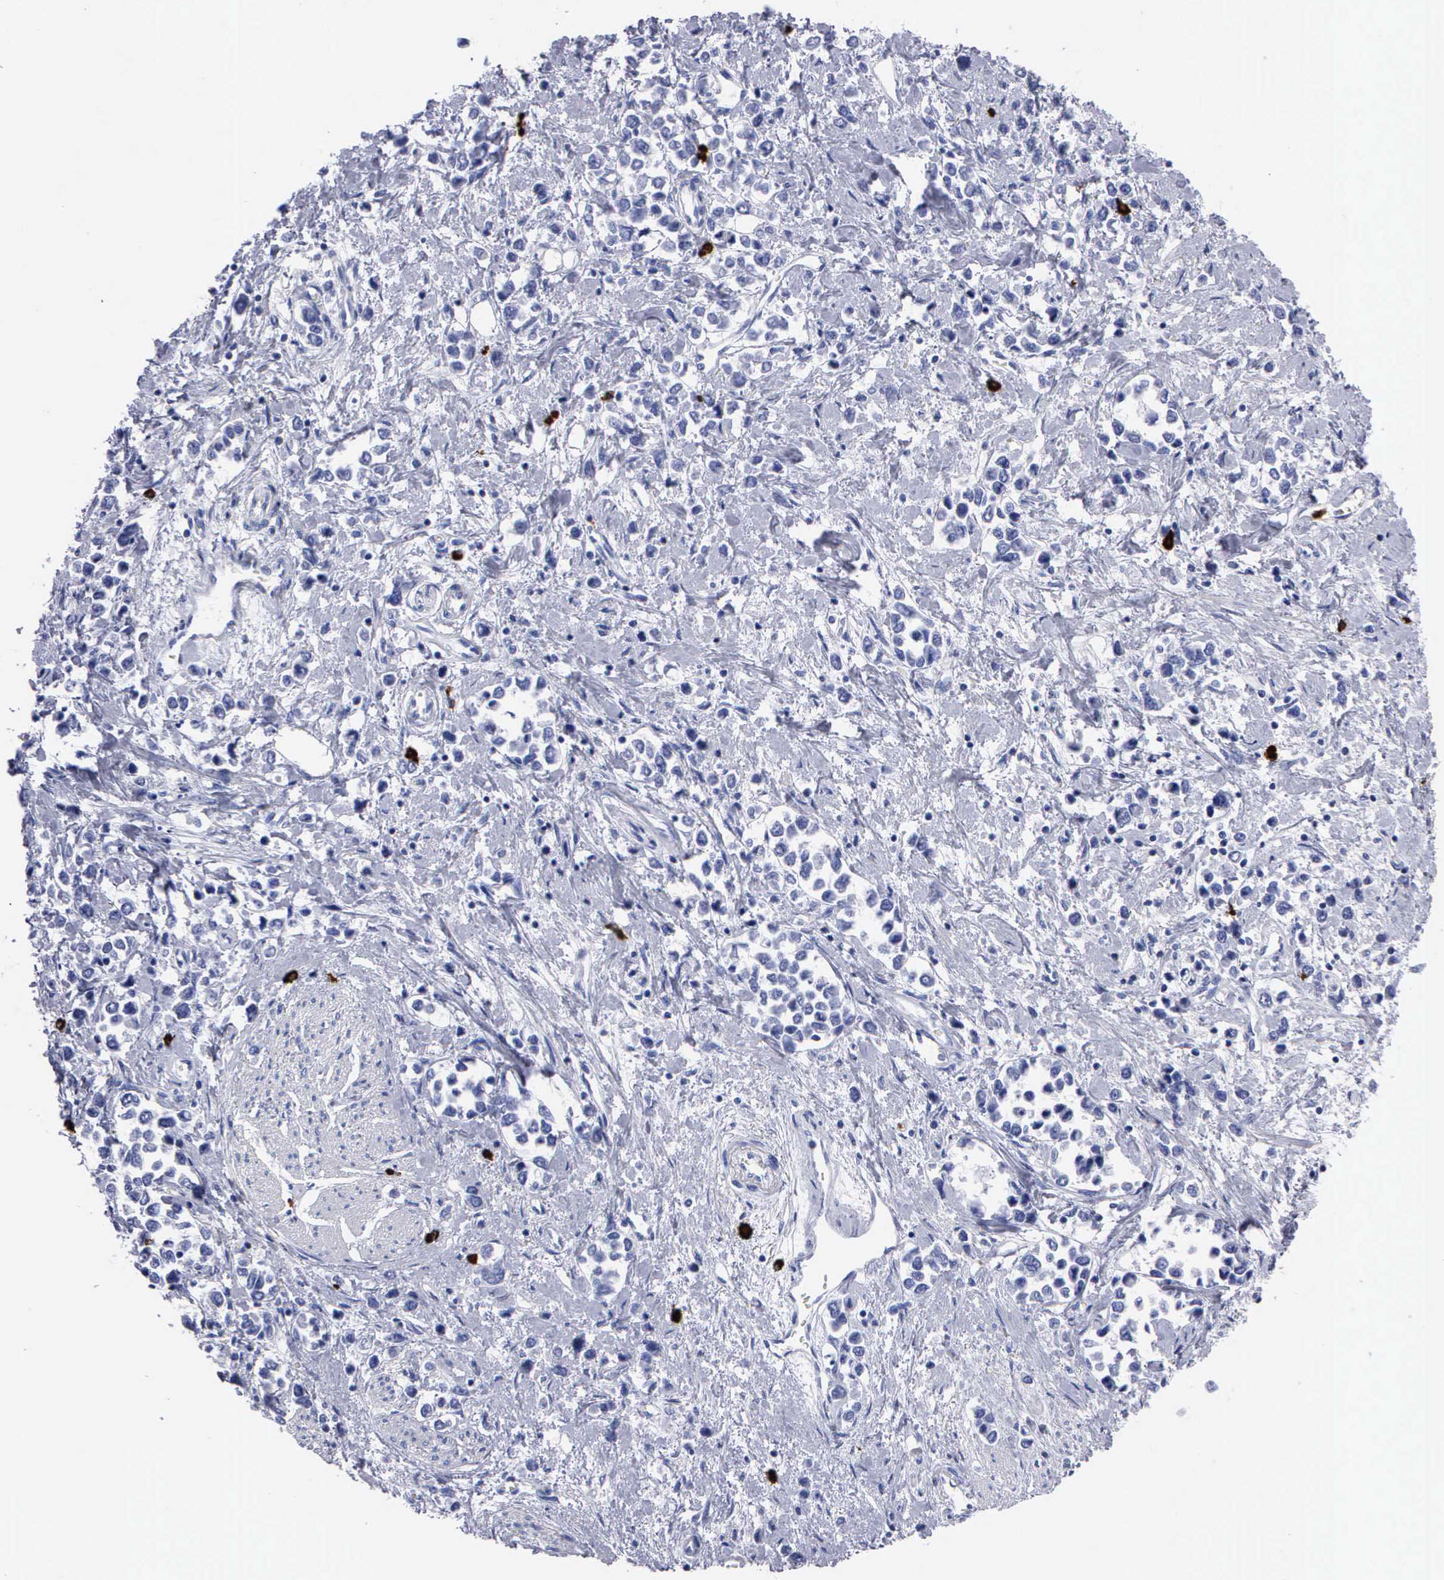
{"staining": {"intensity": "negative", "quantity": "none", "location": "none"}, "tissue": "stomach cancer", "cell_type": "Tumor cells", "image_type": "cancer", "snomed": [{"axis": "morphology", "description": "Adenocarcinoma, NOS"}, {"axis": "topography", "description": "Stomach, upper"}], "caption": "Photomicrograph shows no protein expression in tumor cells of stomach adenocarcinoma tissue.", "gene": "CTSG", "patient": {"sex": "male", "age": 76}}